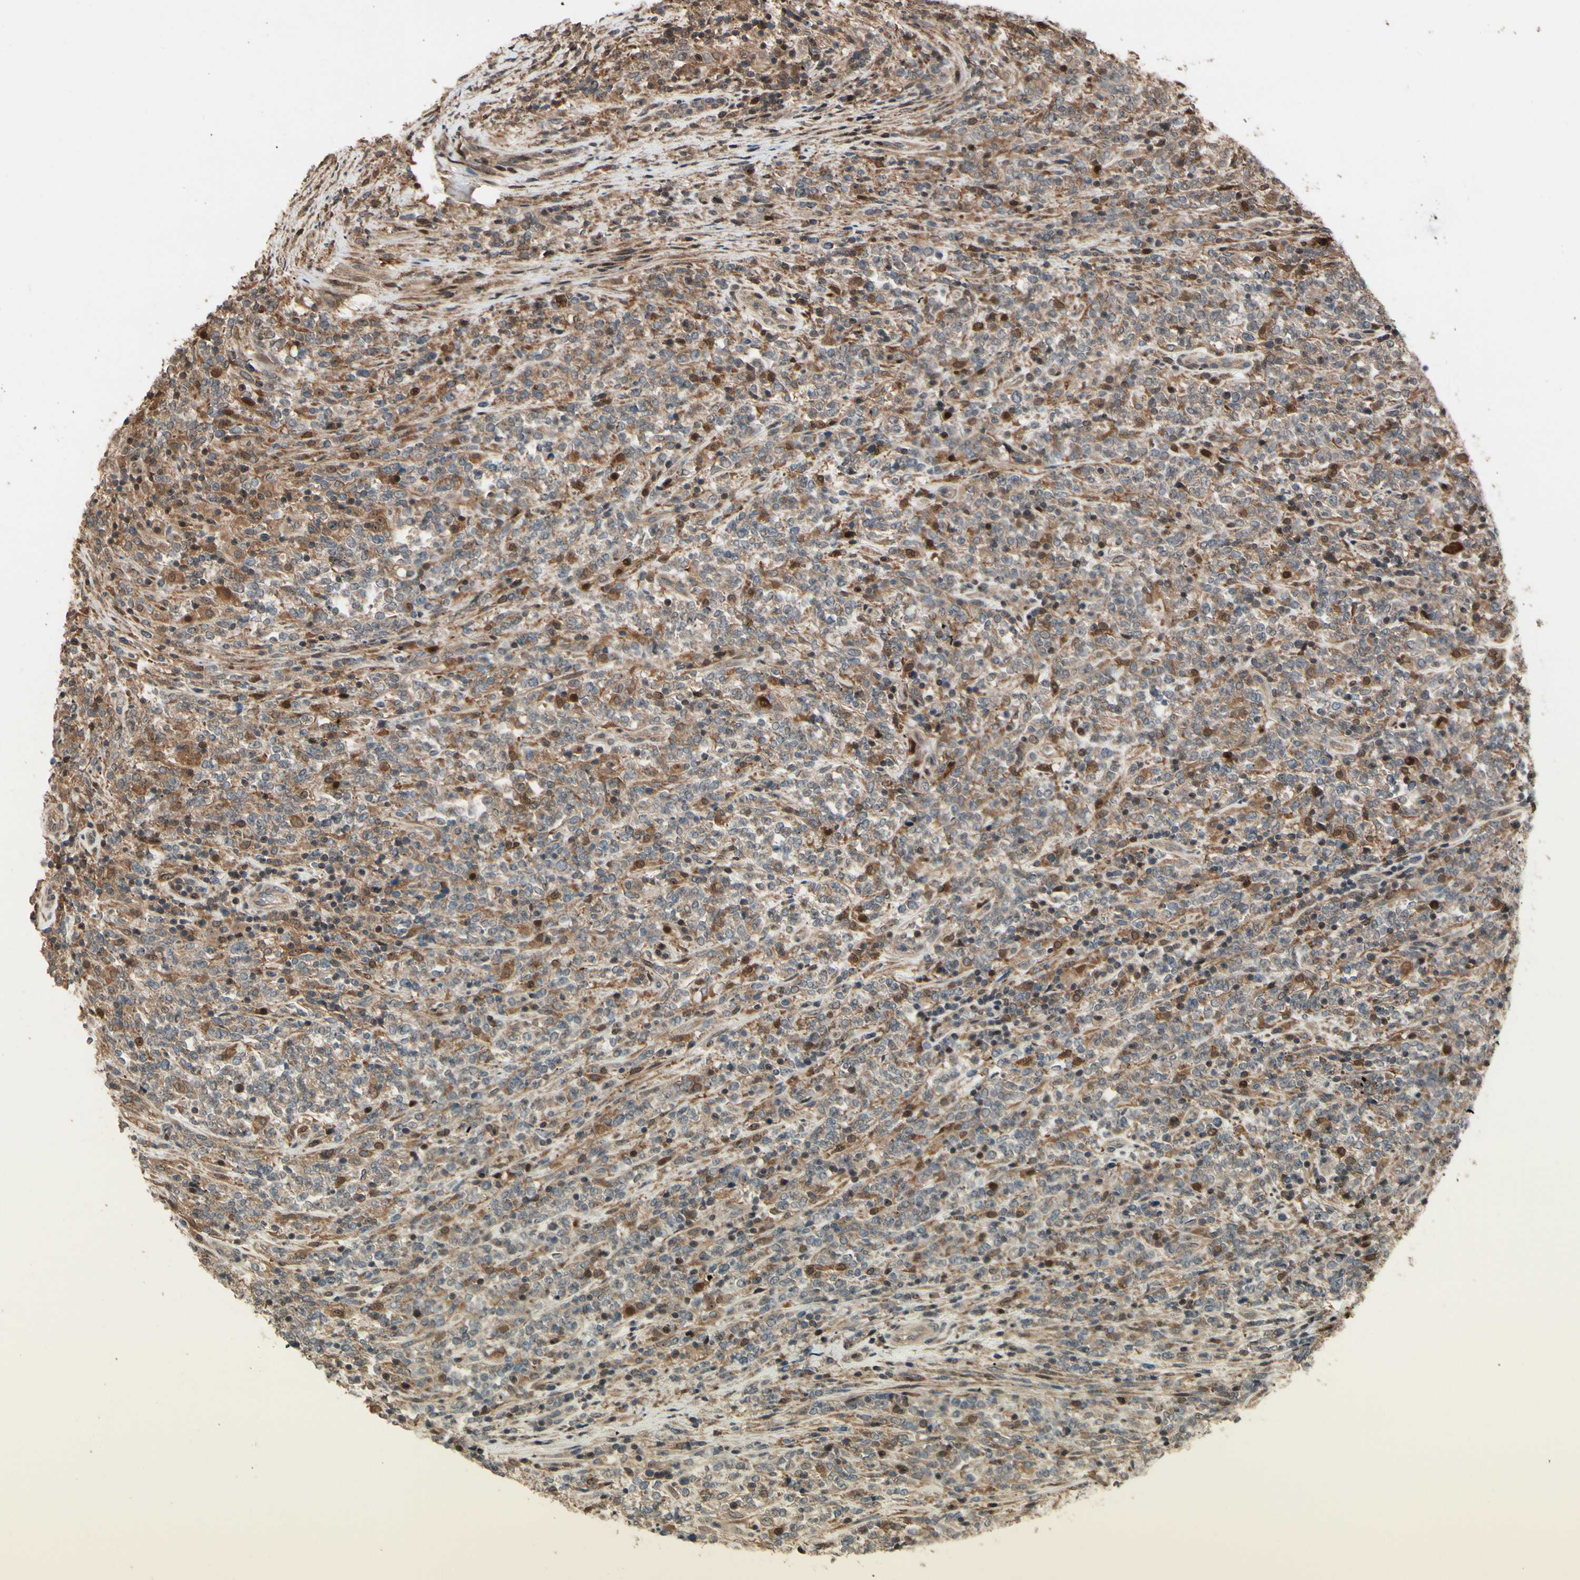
{"staining": {"intensity": "moderate", "quantity": "<25%", "location": "cytoplasmic/membranous,nuclear"}, "tissue": "lymphoma", "cell_type": "Tumor cells", "image_type": "cancer", "snomed": [{"axis": "morphology", "description": "Malignant lymphoma, non-Hodgkin's type, High grade"}, {"axis": "topography", "description": "Soft tissue"}], "caption": "Approximately <25% of tumor cells in high-grade malignant lymphoma, non-Hodgkin's type exhibit moderate cytoplasmic/membranous and nuclear protein positivity as visualized by brown immunohistochemical staining.", "gene": "CSF1R", "patient": {"sex": "male", "age": 18}}